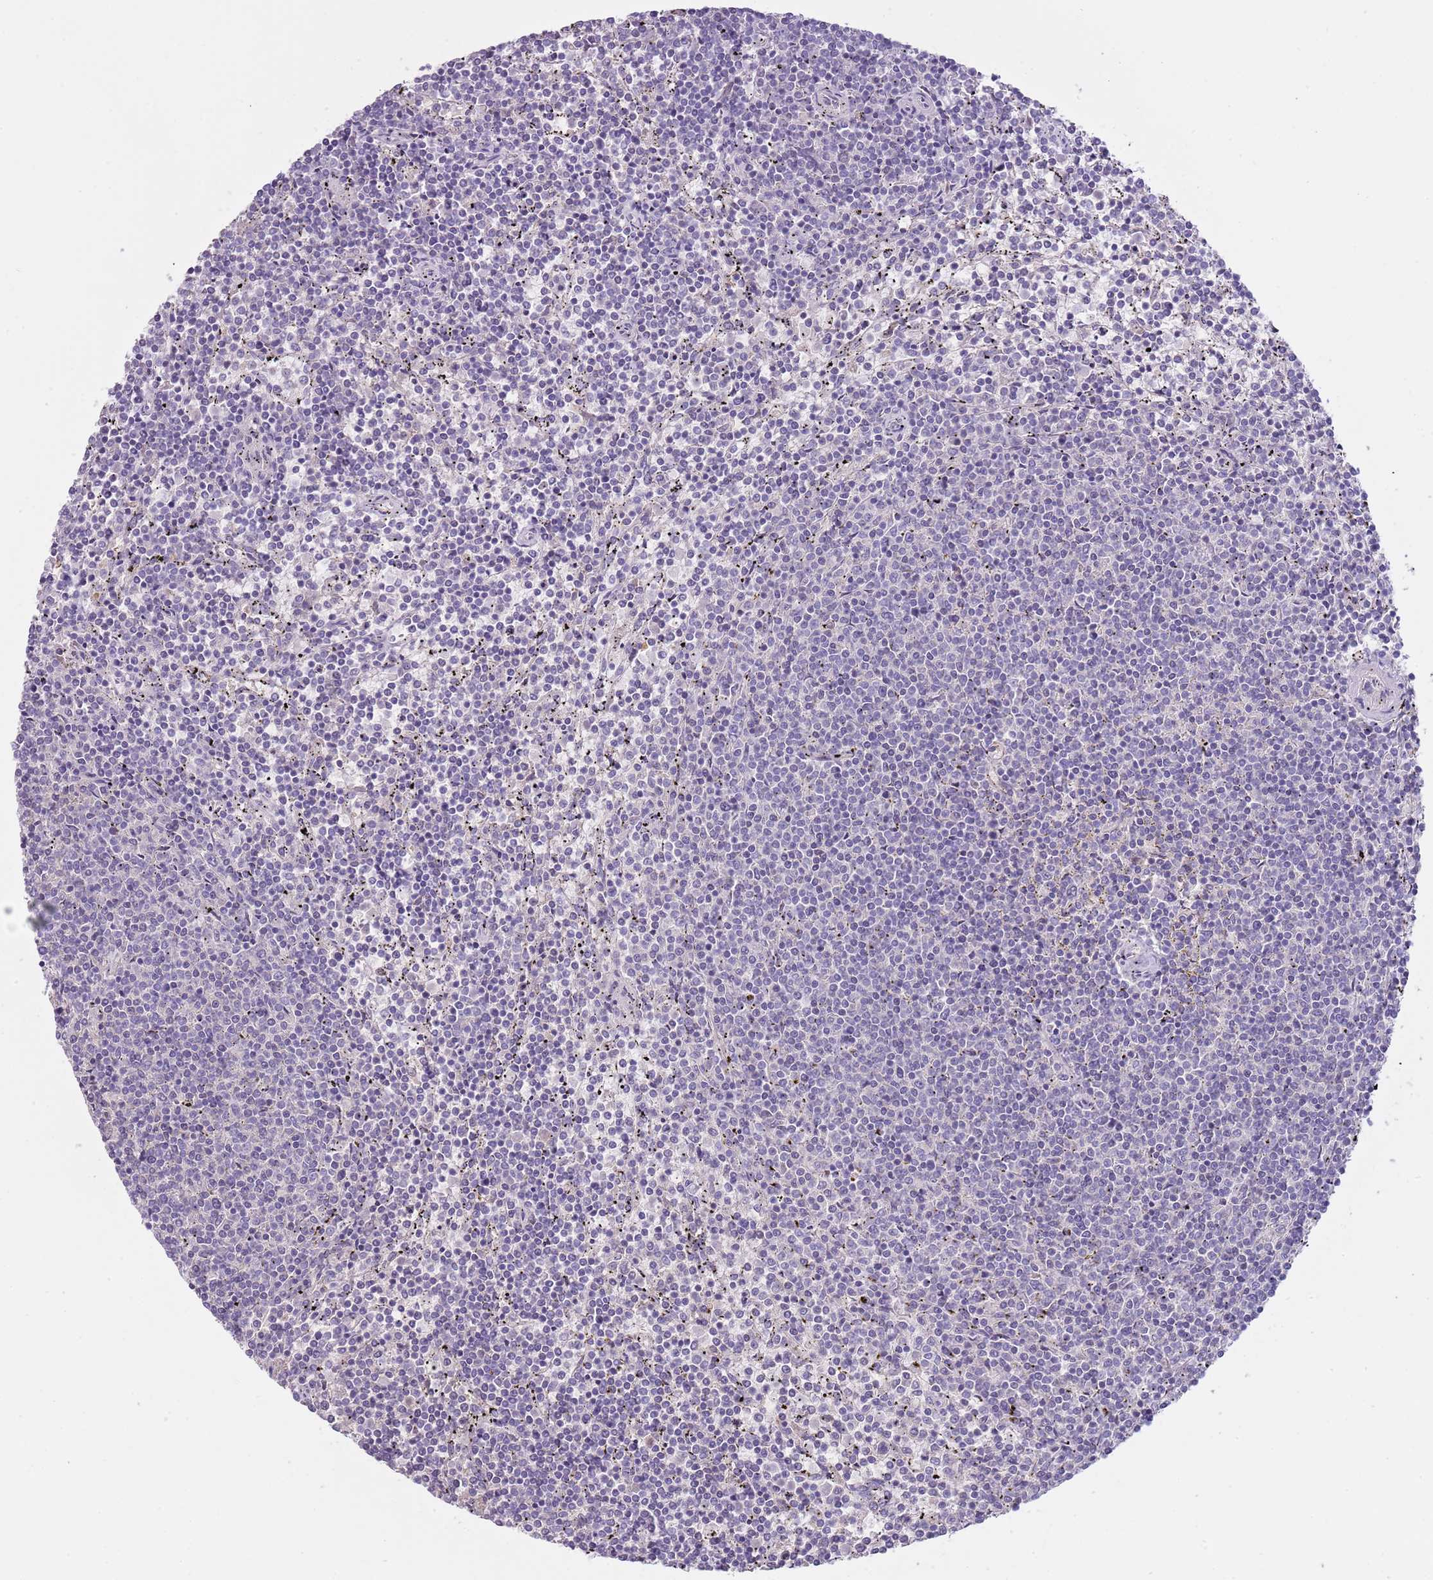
{"staining": {"intensity": "negative", "quantity": "none", "location": "none"}, "tissue": "lymphoma", "cell_type": "Tumor cells", "image_type": "cancer", "snomed": [{"axis": "morphology", "description": "Malignant lymphoma, non-Hodgkin's type, Low grade"}, {"axis": "topography", "description": "Spleen"}], "caption": "IHC of low-grade malignant lymphoma, non-Hodgkin's type demonstrates no expression in tumor cells. (IHC, brightfield microscopy, high magnification).", "gene": "HES3", "patient": {"sex": "female", "age": 50}}